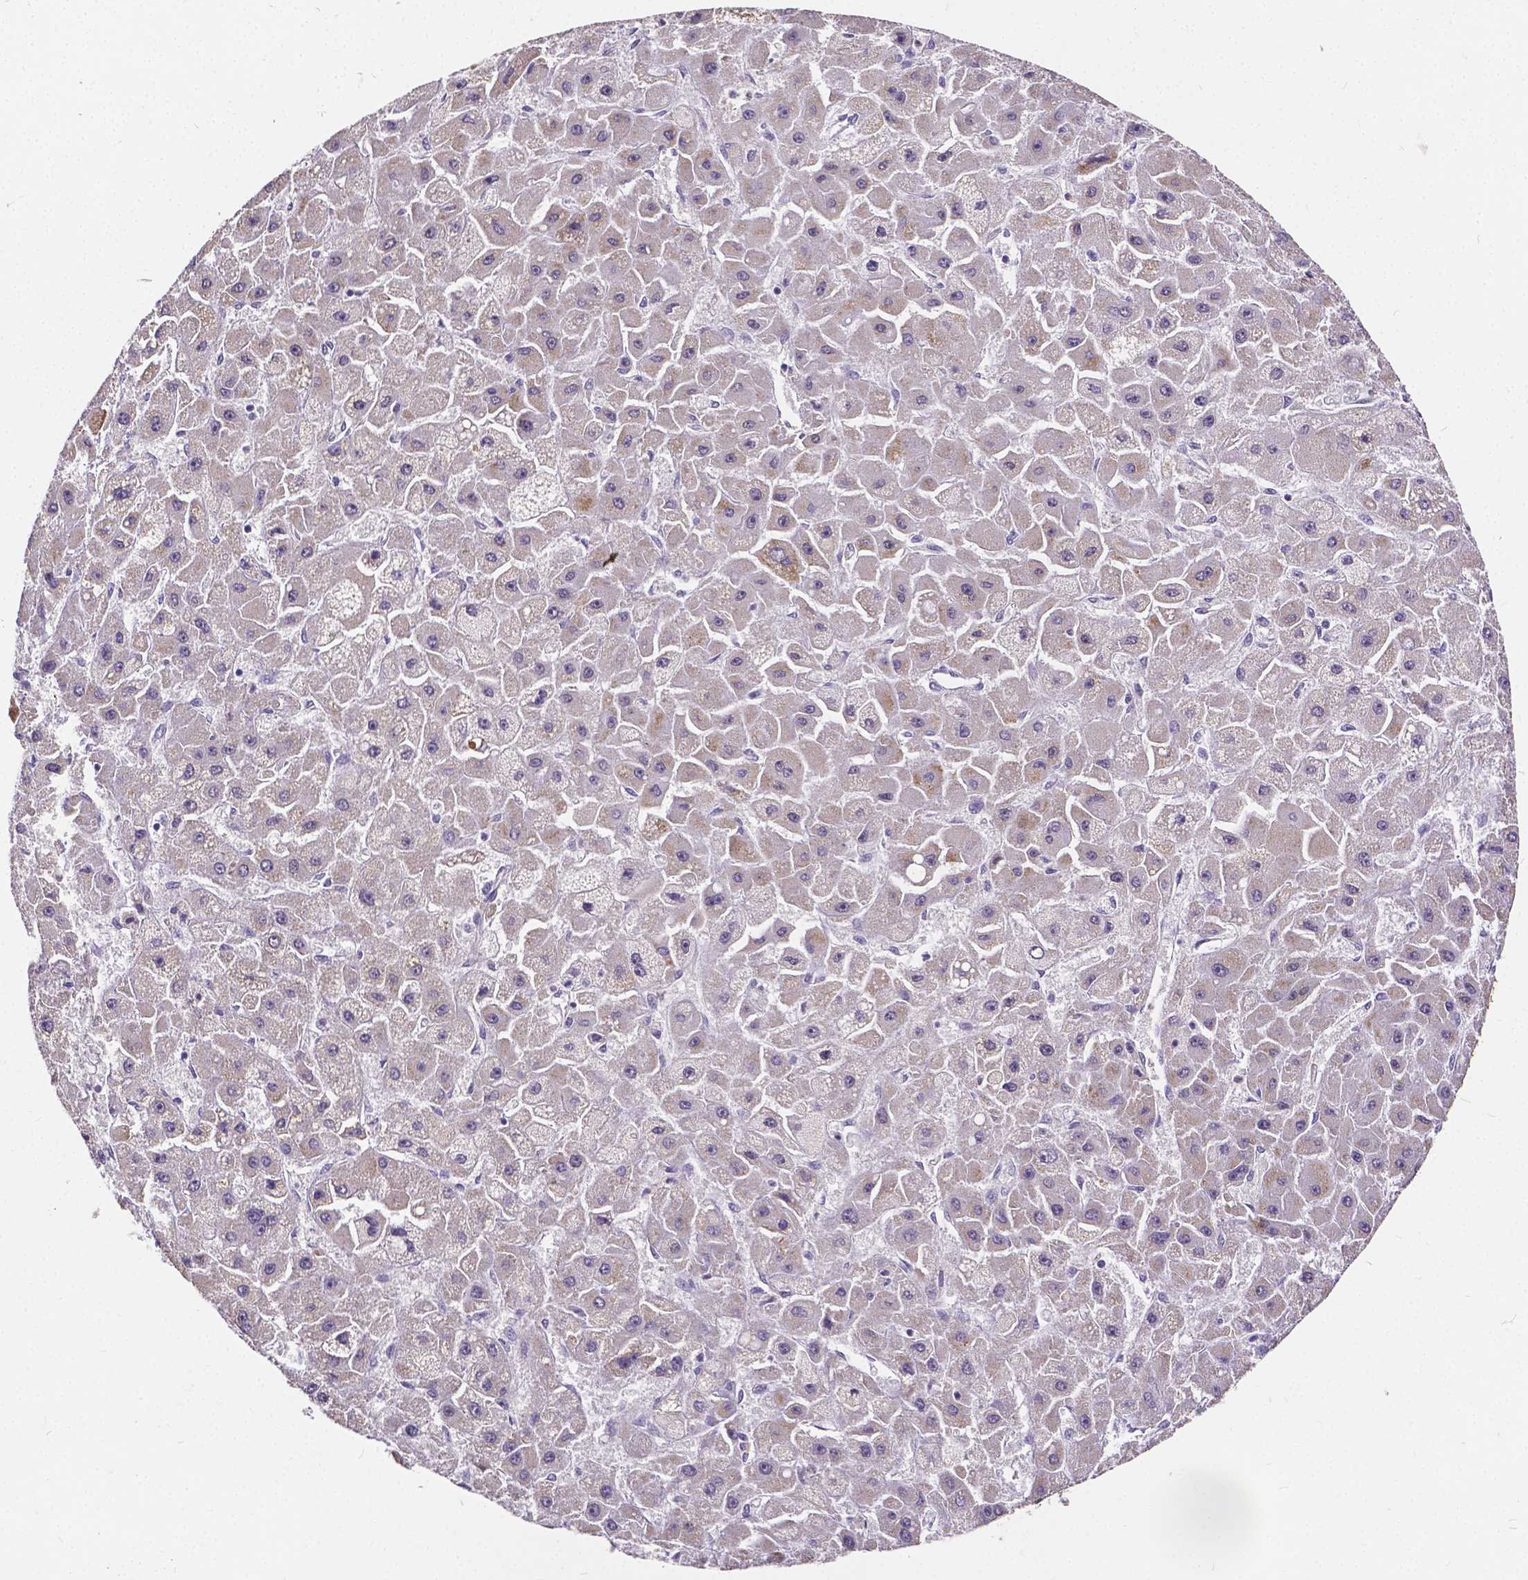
{"staining": {"intensity": "weak", "quantity": "25%-75%", "location": "cytoplasmic/membranous"}, "tissue": "liver cancer", "cell_type": "Tumor cells", "image_type": "cancer", "snomed": [{"axis": "morphology", "description": "Carcinoma, Hepatocellular, NOS"}, {"axis": "topography", "description": "Liver"}], "caption": "A brown stain labels weak cytoplasmic/membranous staining of a protein in human liver cancer (hepatocellular carcinoma) tumor cells.", "gene": "CTNNA2", "patient": {"sex": "female", "age": 25}}